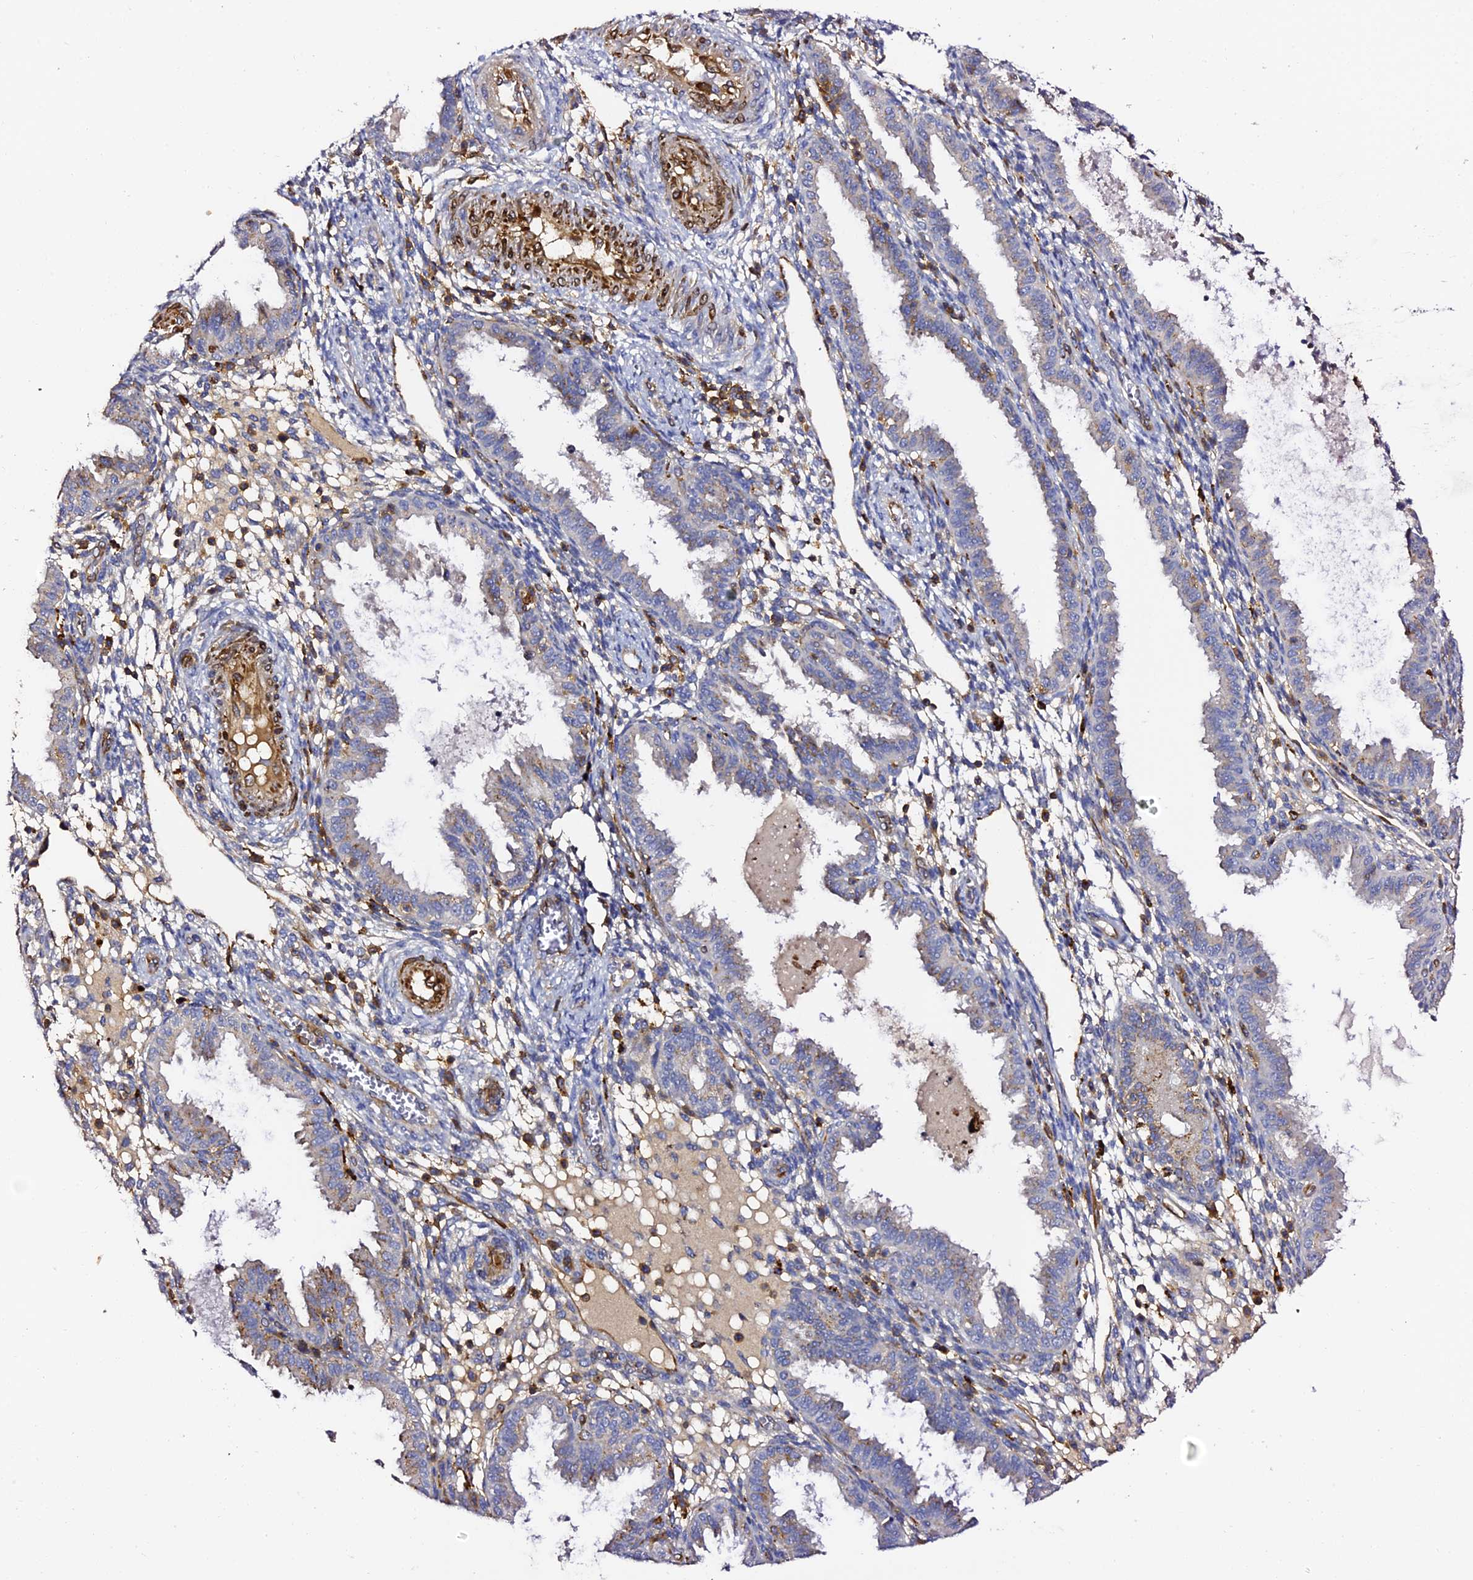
{"staining": {"intensity": "negative", "quantity": "none", "location": "none"}, "tissue": "endometrium", "cell_type": "Cells in endometrial stroma", "image_type": "normal", "snomed": [{"axis": "morphology", "description": "Normal tissue, NOS"}, {"axis": "topography", "description": "Endometrium"}], "caption": "An IHC image of benign endometrium is shown. There is no staining in cells in endometrial stroma of endometrium. (DAB (3,3'-diaminobenzidine) immunohistochemistry visualized using brightfield microscopy, high magnification).", "gene": "TRPV2", "patient": {"sex": "female", "age": 33}}